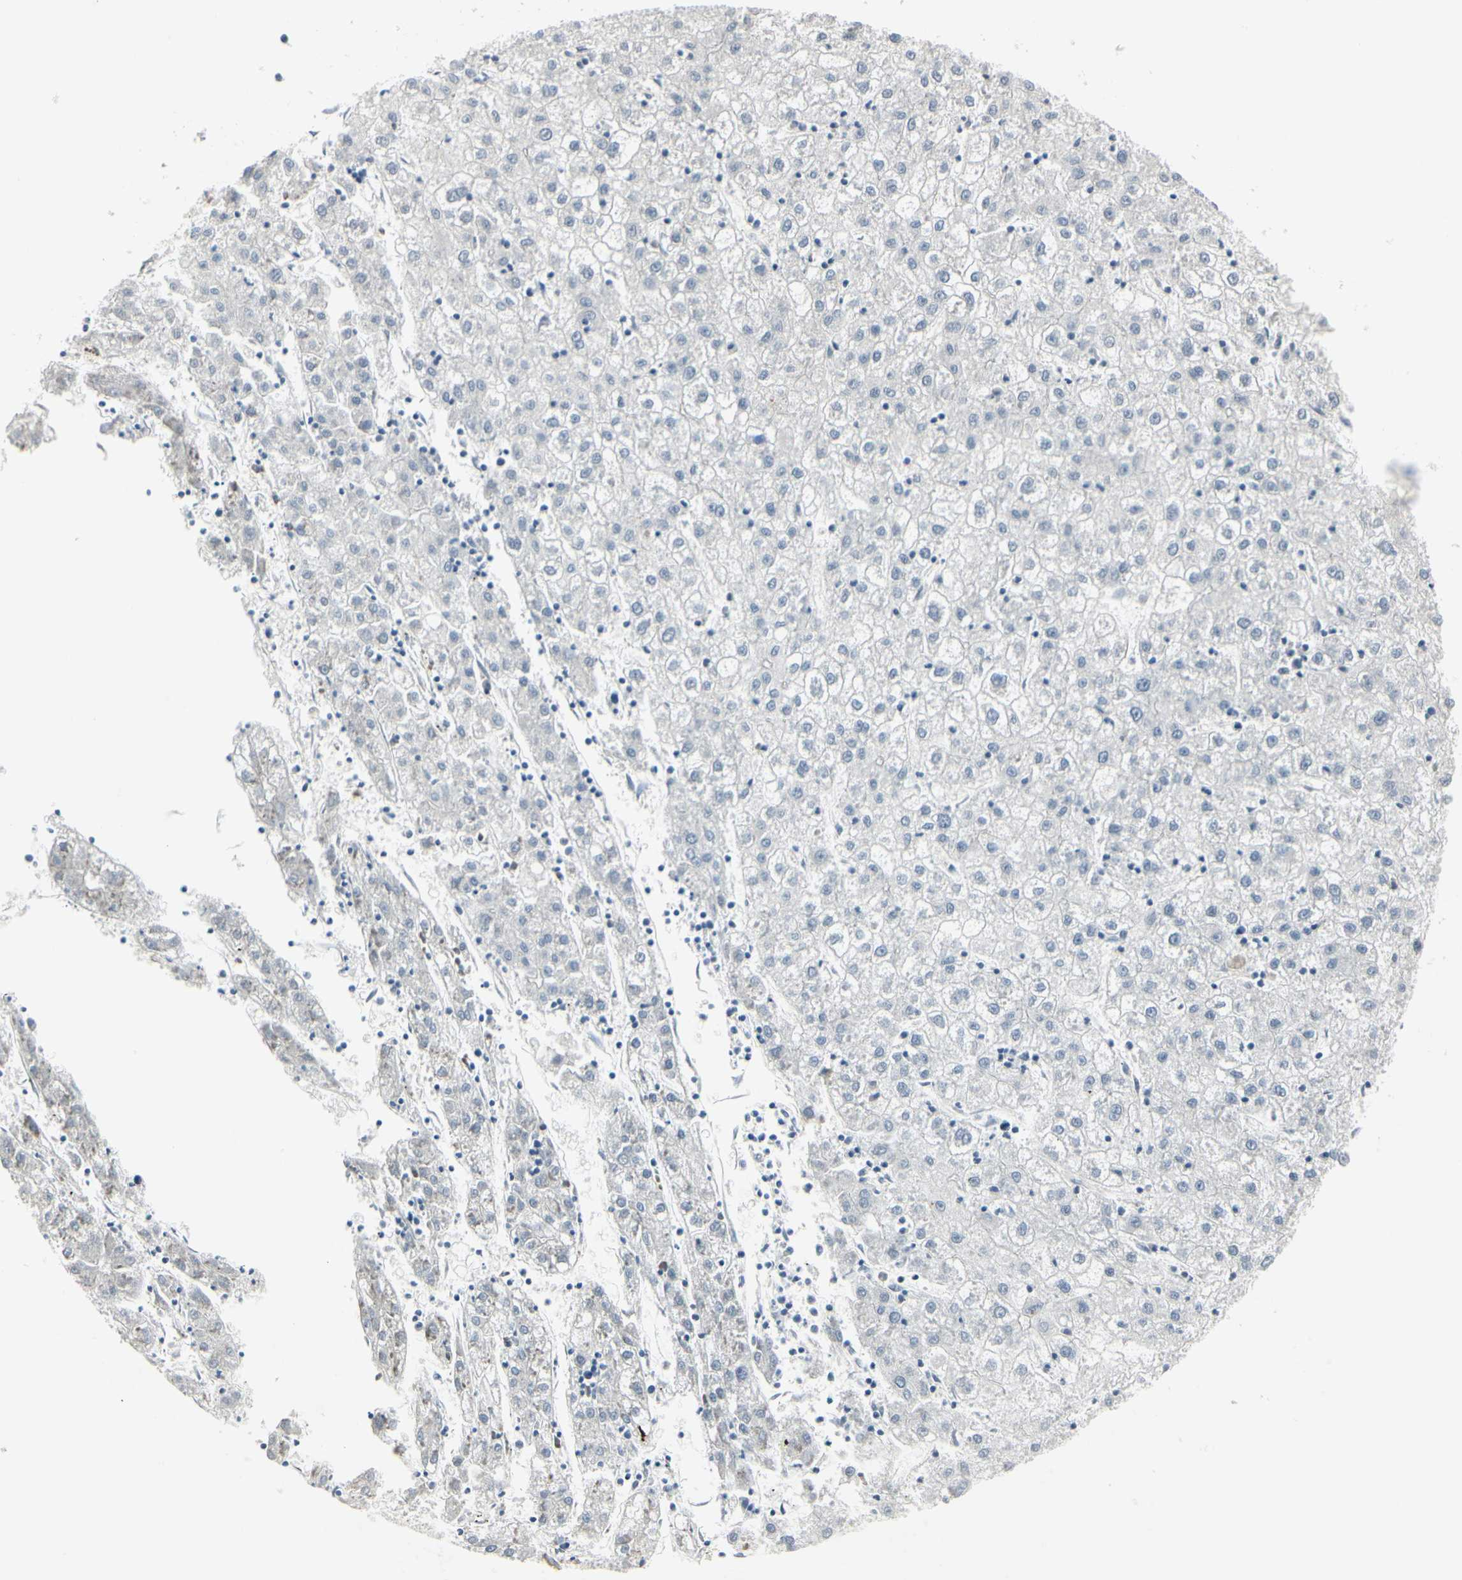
{"staining": {"intensity": "negative", "quantity": "none", "location": "none"}, "tissue": "liver cancer", "cell_type": "Tumor cells", "image_type": "cancer", "snomed": [{"axis": "morphology", "description": "Carcinoma, Hepatocellular, NOS"}, {"axis": "topography", "description": "Liver"}], "caption": "IHC of hepatocellular carcinoma (liver) displays no positivity in tumor cells. (DAB IHC visualized using brightfield microscopy, high magnification).", "gene": "DMPK", "patient": {"sex": "male", "age": 72}}